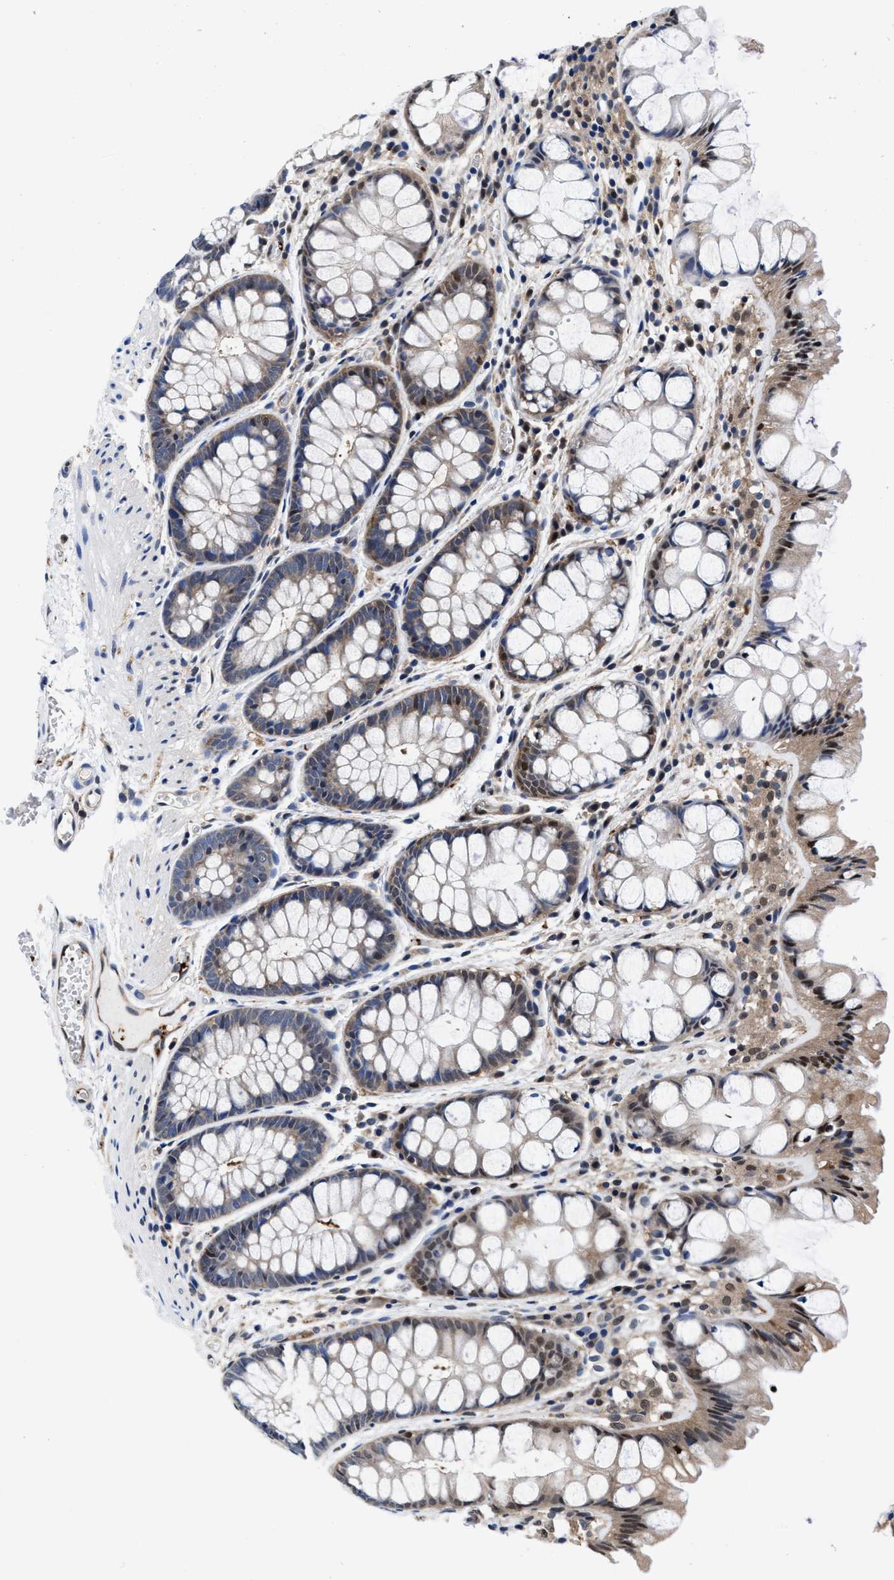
{"staining": {"intensity": "moderate", "quantity": ">75%", "location": "cytoplasmic/membranous"}, "tissue": "colon", "cell_type": "Endothelial cells", "image_type": "normal", "snomed": [{"axis": "morphology", "description": "Normal tissue, NOS"}, {"axis": "topography", "description": "Colon"}], "caption": "Normal colon shows moderate cytoplasmic/membranous expression in approximately >75% of endothelial cells, visualized by immunohistochemistry. (DAB (3,3'-diaminobenzidine) IHC, brown staining for protein, blue staining for nuclei).", "gene": "ACLY", "patient": {"sex": "male", "age": 47}}